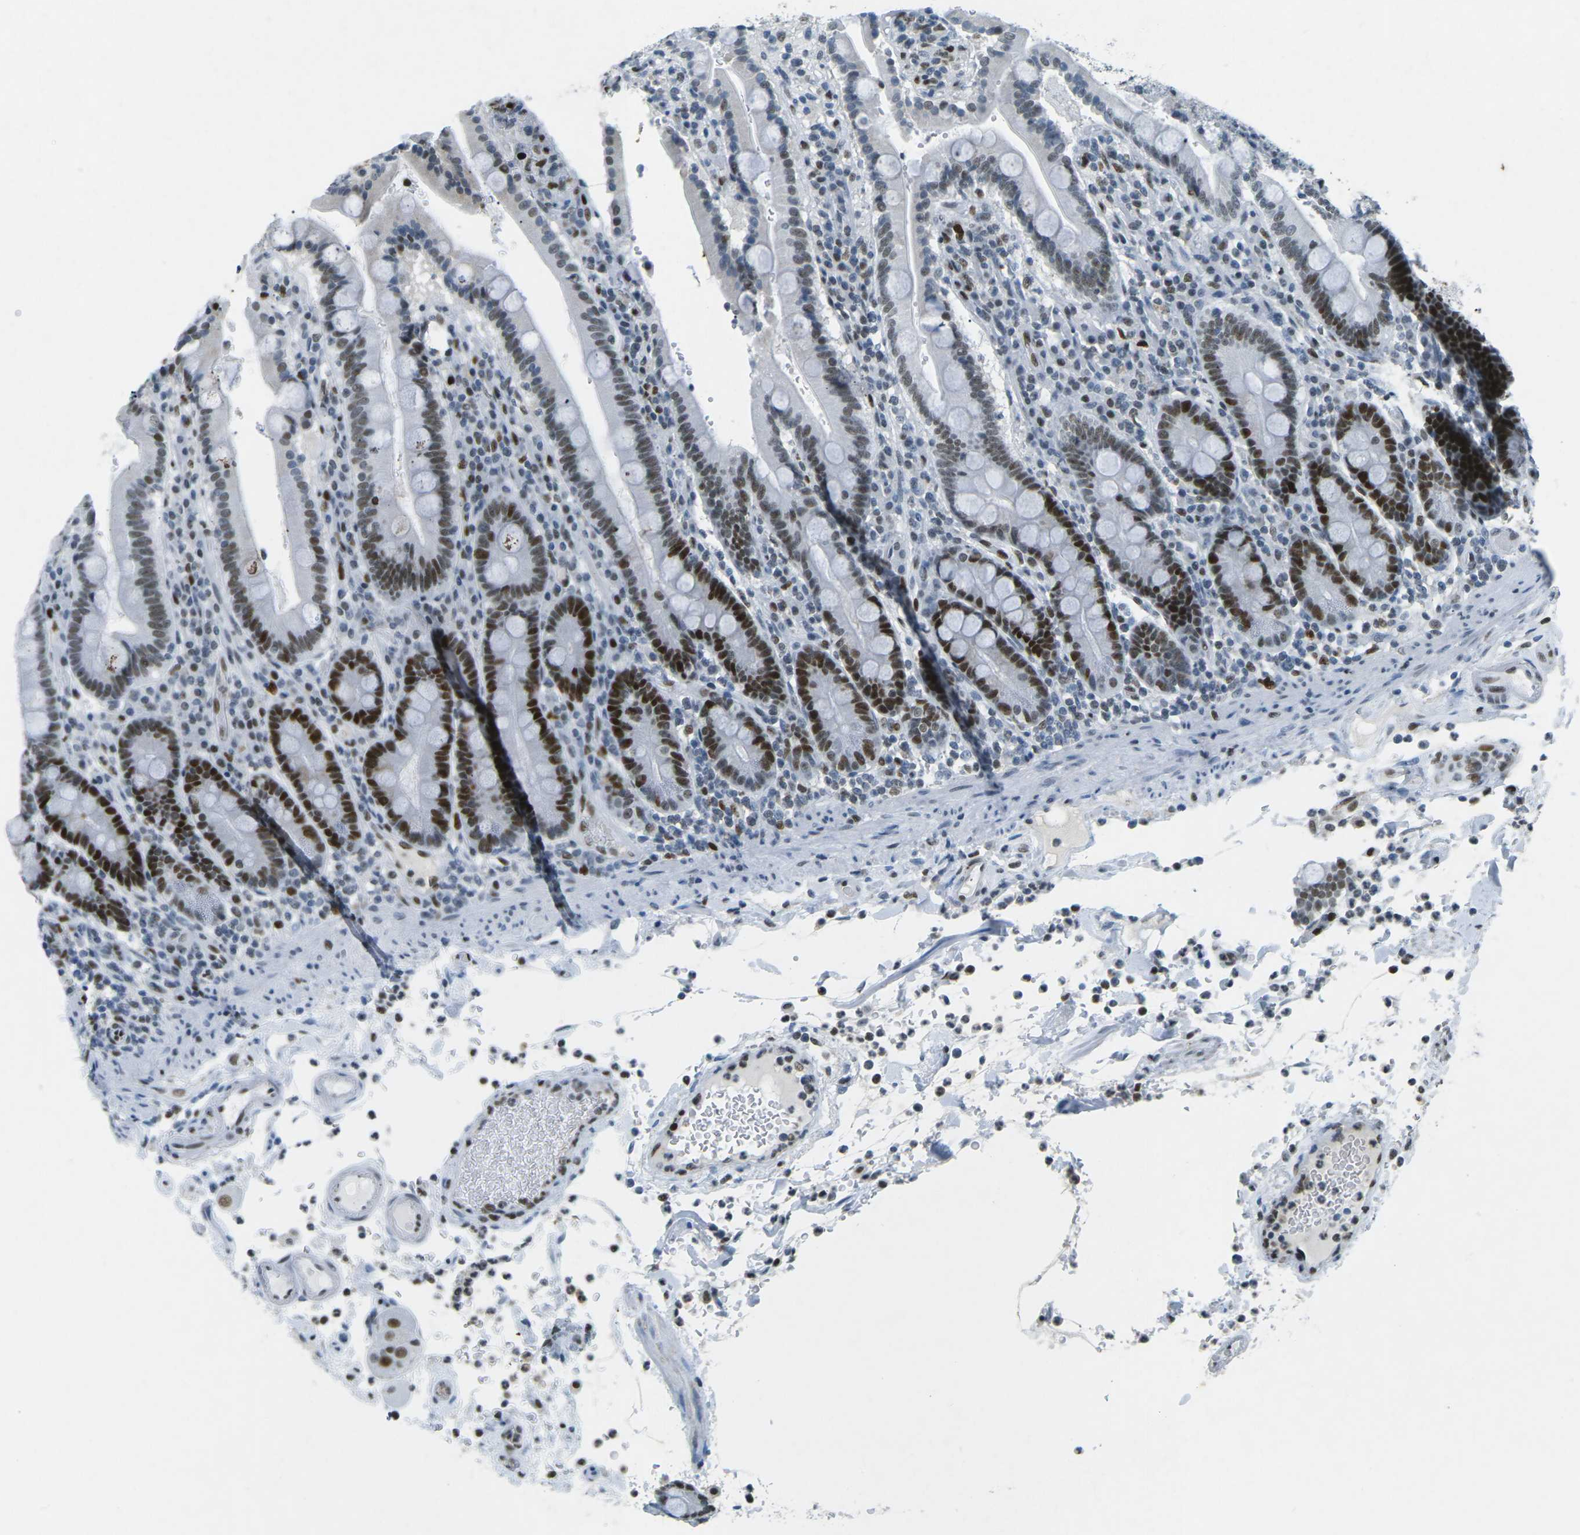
{"staining": {"intensity": "strong", "quantity": ">75%", "location": "nuclear"}, "tissue": "duodenum", "cell_type": "Glandular cells", "image_type": "normal", "snomed": [{"axis": "morphology", "description": "Normal tissue, NOS"}, {"axis": "topography", "description": "Small intestine, NOS"}], "caption": "Immunohistochemistry (IHC) histopathology image of benign duodenum: human duodenum stained using IHC demonstrates high levels of strong protein expression localized specifically in the nuclear of glandular cells, appearing as a nuclear brown color.", "gene": "RB1", "patient": {"sex": "female", "age": 71}}